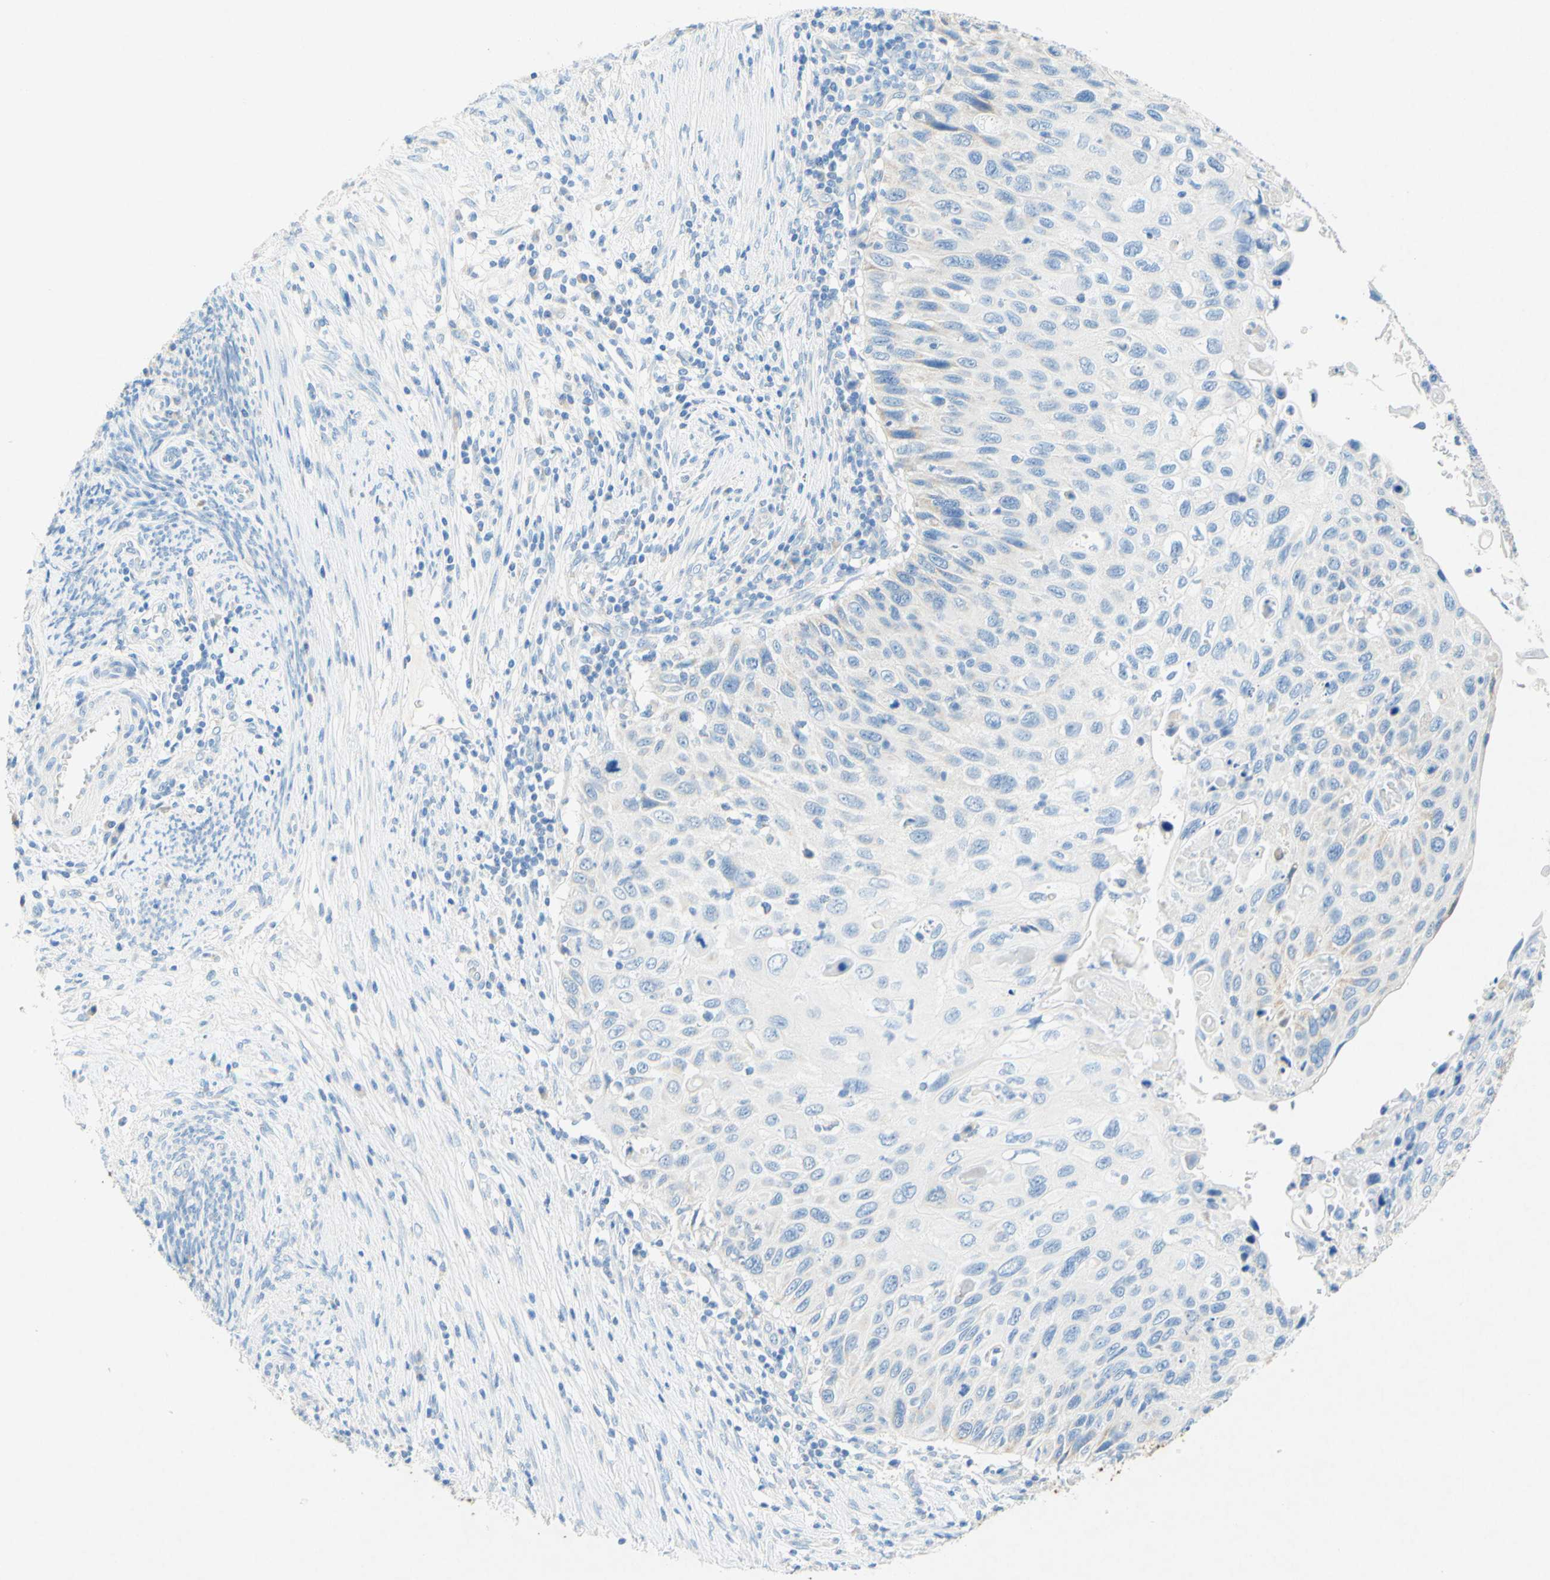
{"staining": {"intensity": "negative", "quantity": "none", "location": "none"}, "tissue": "cervical cancer", "cell_type": "Tumor cells", "image_type": "cancer", "snomed": [{"axis": "morphology", "description": "Squamous cell carcinoma, NOS"}, {"axis": "topography", "description": "Cervix"}], "caption": "Tumor cells show no significant protein staining in cervical squamous cell carcinoma.", "gene": "SLC46A1", "patient": {"sex": "female", "age": 70}}